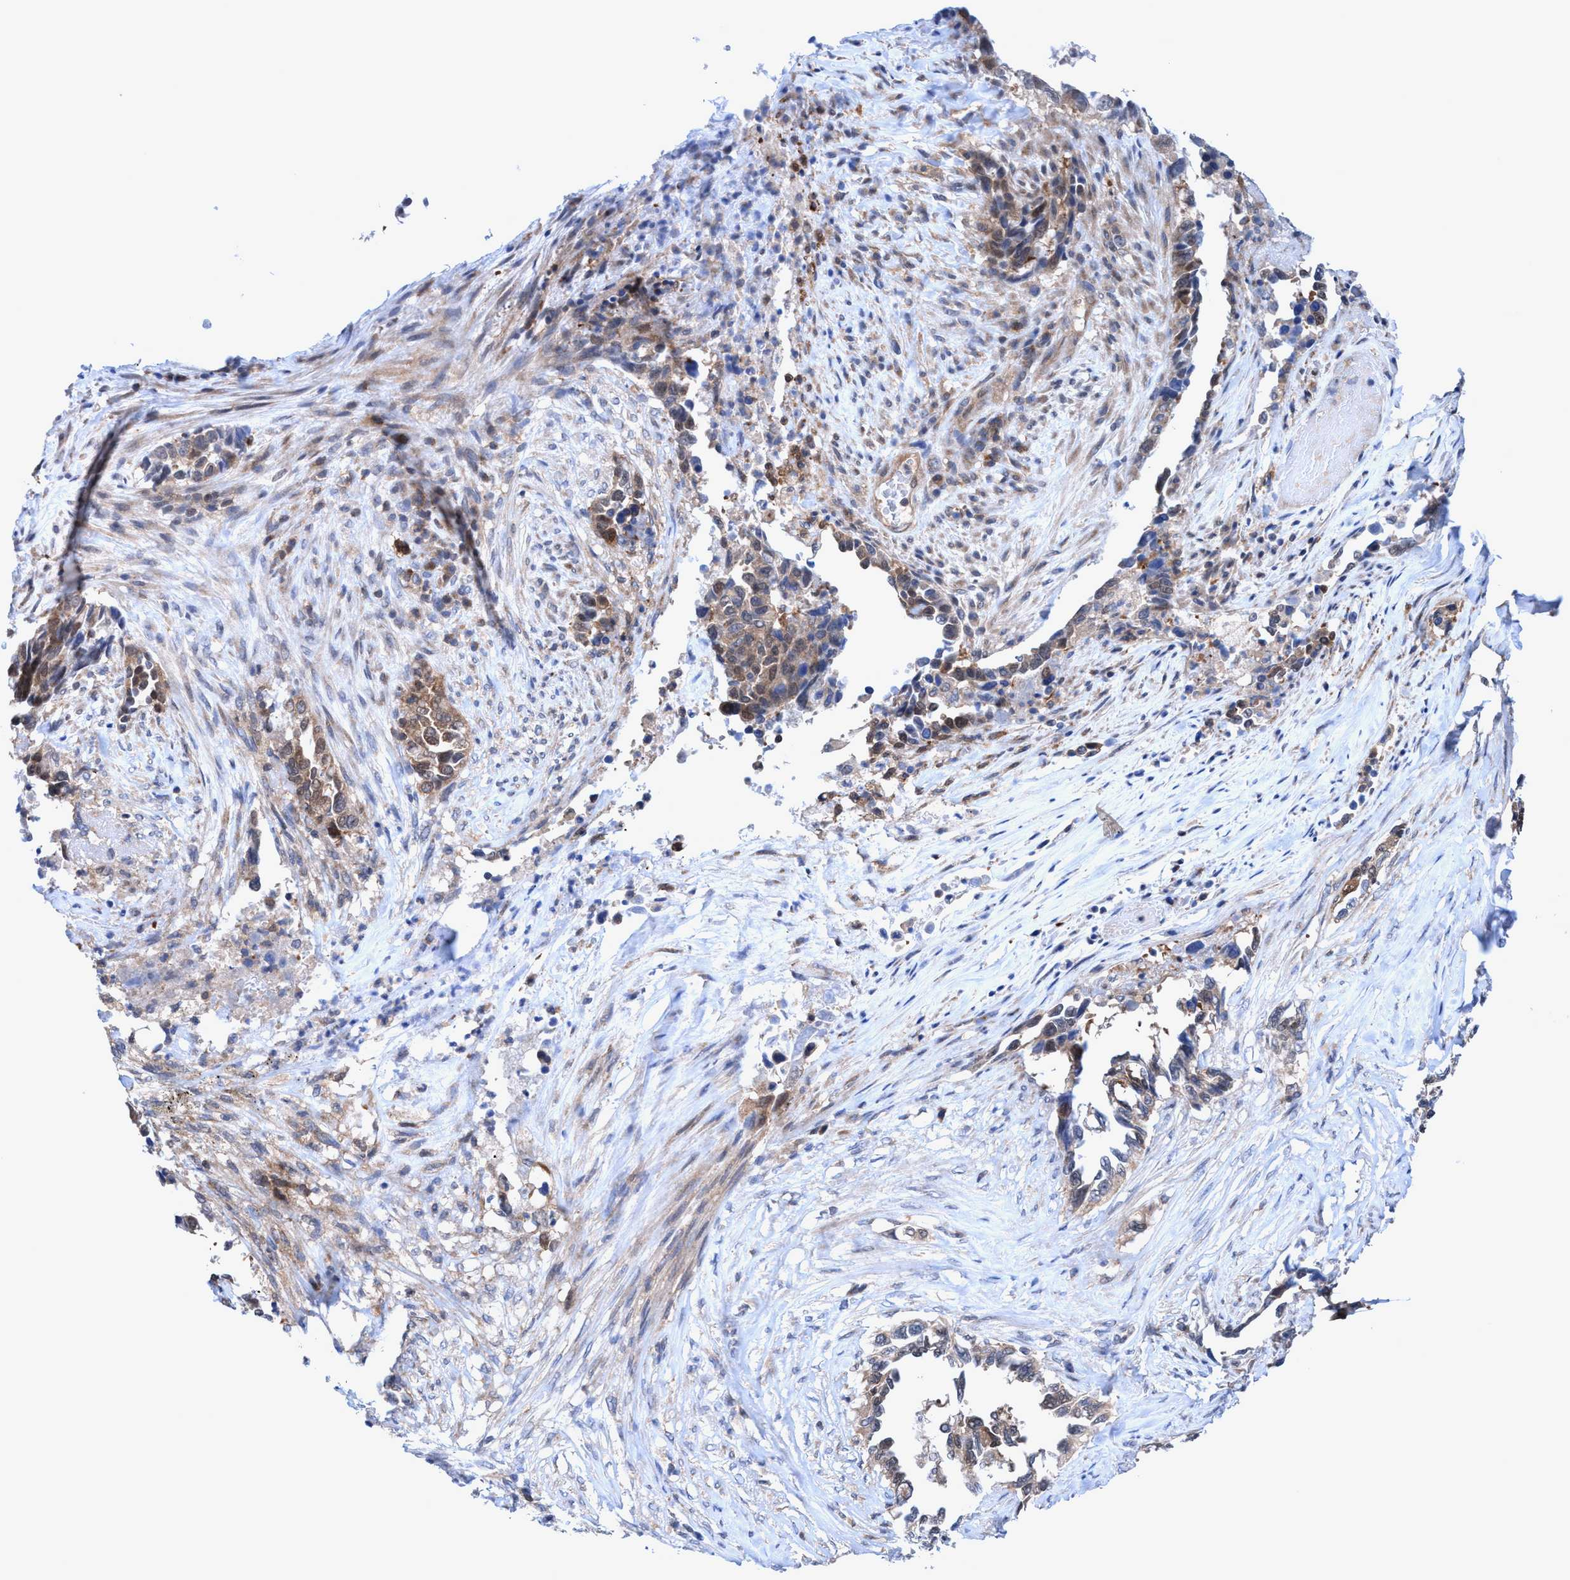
{"staining": {"intensity": "weak", "quantity": ">75%", "location": "cytoplasmic/membranous"}, "tissue": "lung cancer", "cell_type": "Tumor cells", "image_type": "cancer", "snomed": [{"axis": "morphology", "description": "Adenocarcinoma, NOS"}, {"axis": "topography", "description": "Lung"}], "caption": "IHC of human lung adenocarcinoma reveals low levels of weak cytoplasmic/membranous positivity in about >75% of tumor cells.", "gene": "GLOD4", "patient": {"sex": "female", "age": 51}}